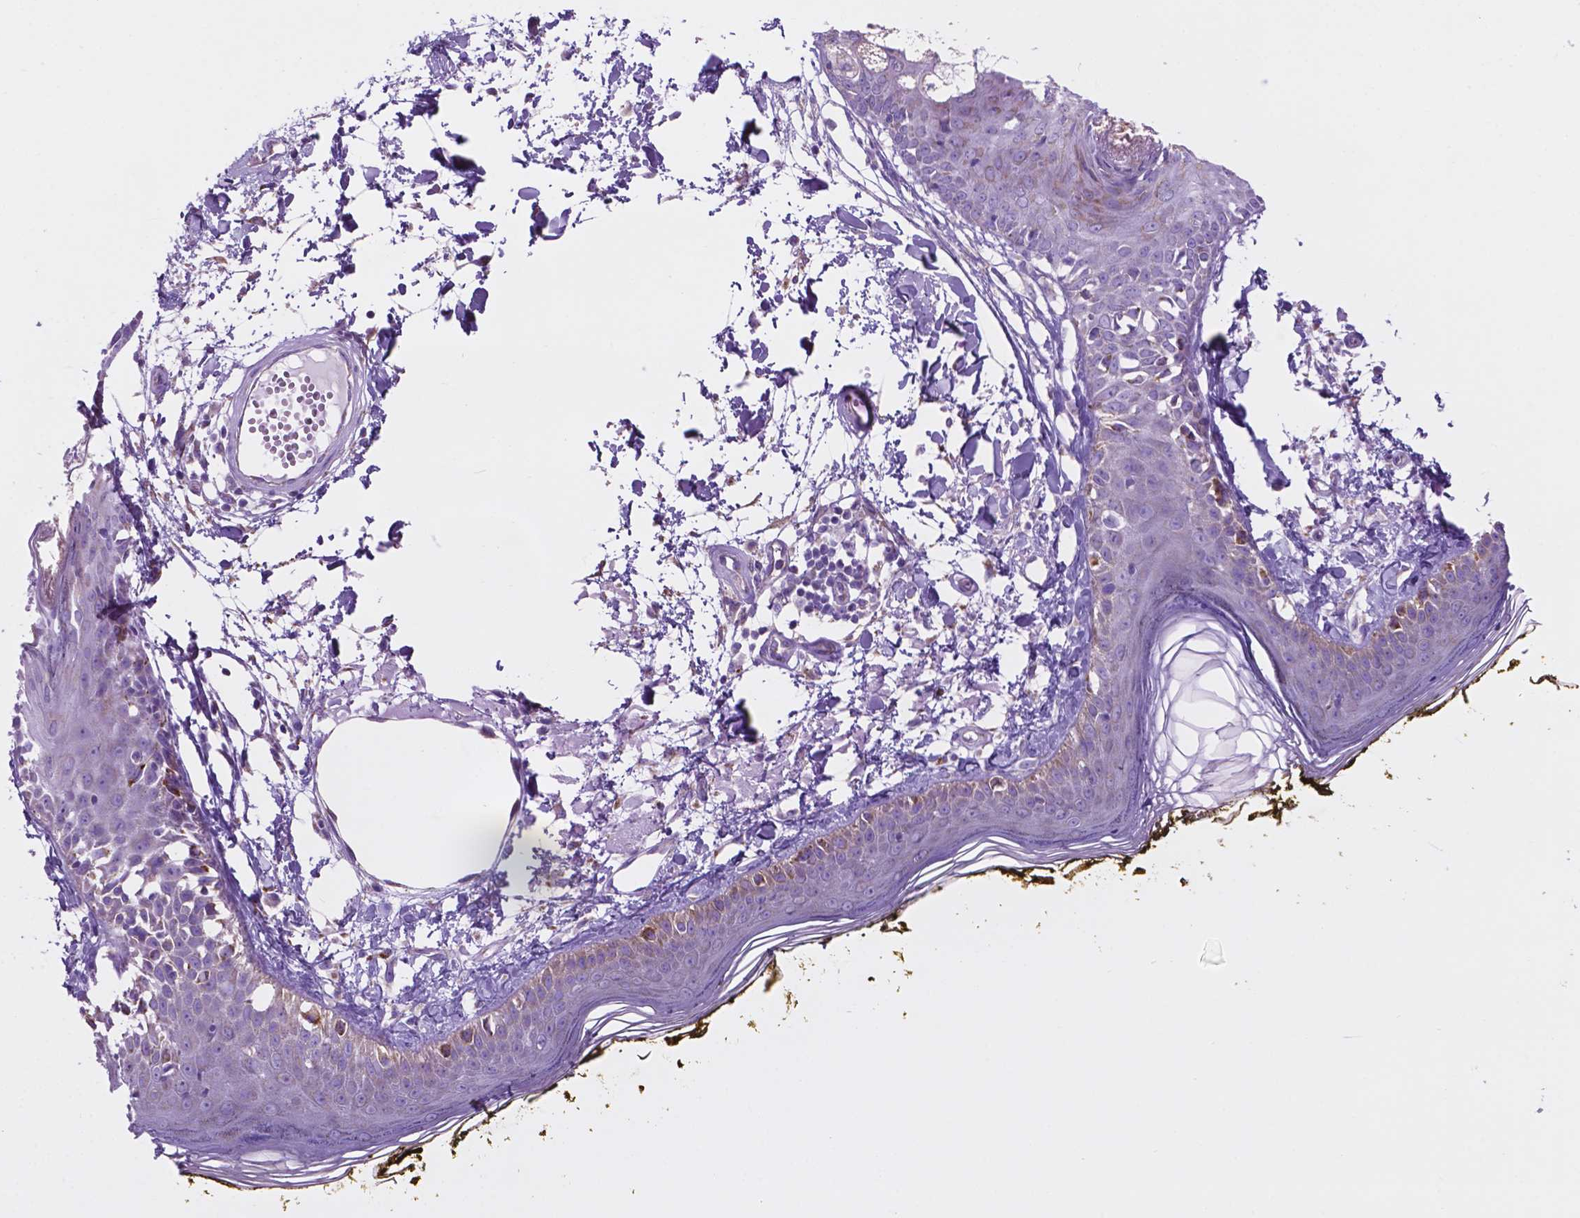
{"staining": {"intensity": "negative", "quantity": "none", "location": "none"}, "tissue": "skin", "cell_type": "Fibroblasts", "image_type": "normal", "snomed": [{"axis": "morphology", "description": "Normal tissue, NOS"}, {"axis": "topography", "description": "Skin"}], "caption": "The micrograph shows no significant expression in fibroblasts of skin. The staining was performed using DAB (3,3'-diaminobenzidine) to visualize the protein expression in brown, while the nuclei were stained in blue with hematoxylin (Magnification: 20x).", "gene": "TMEM121B", "patient": {"sex": "male", "age": 76}}